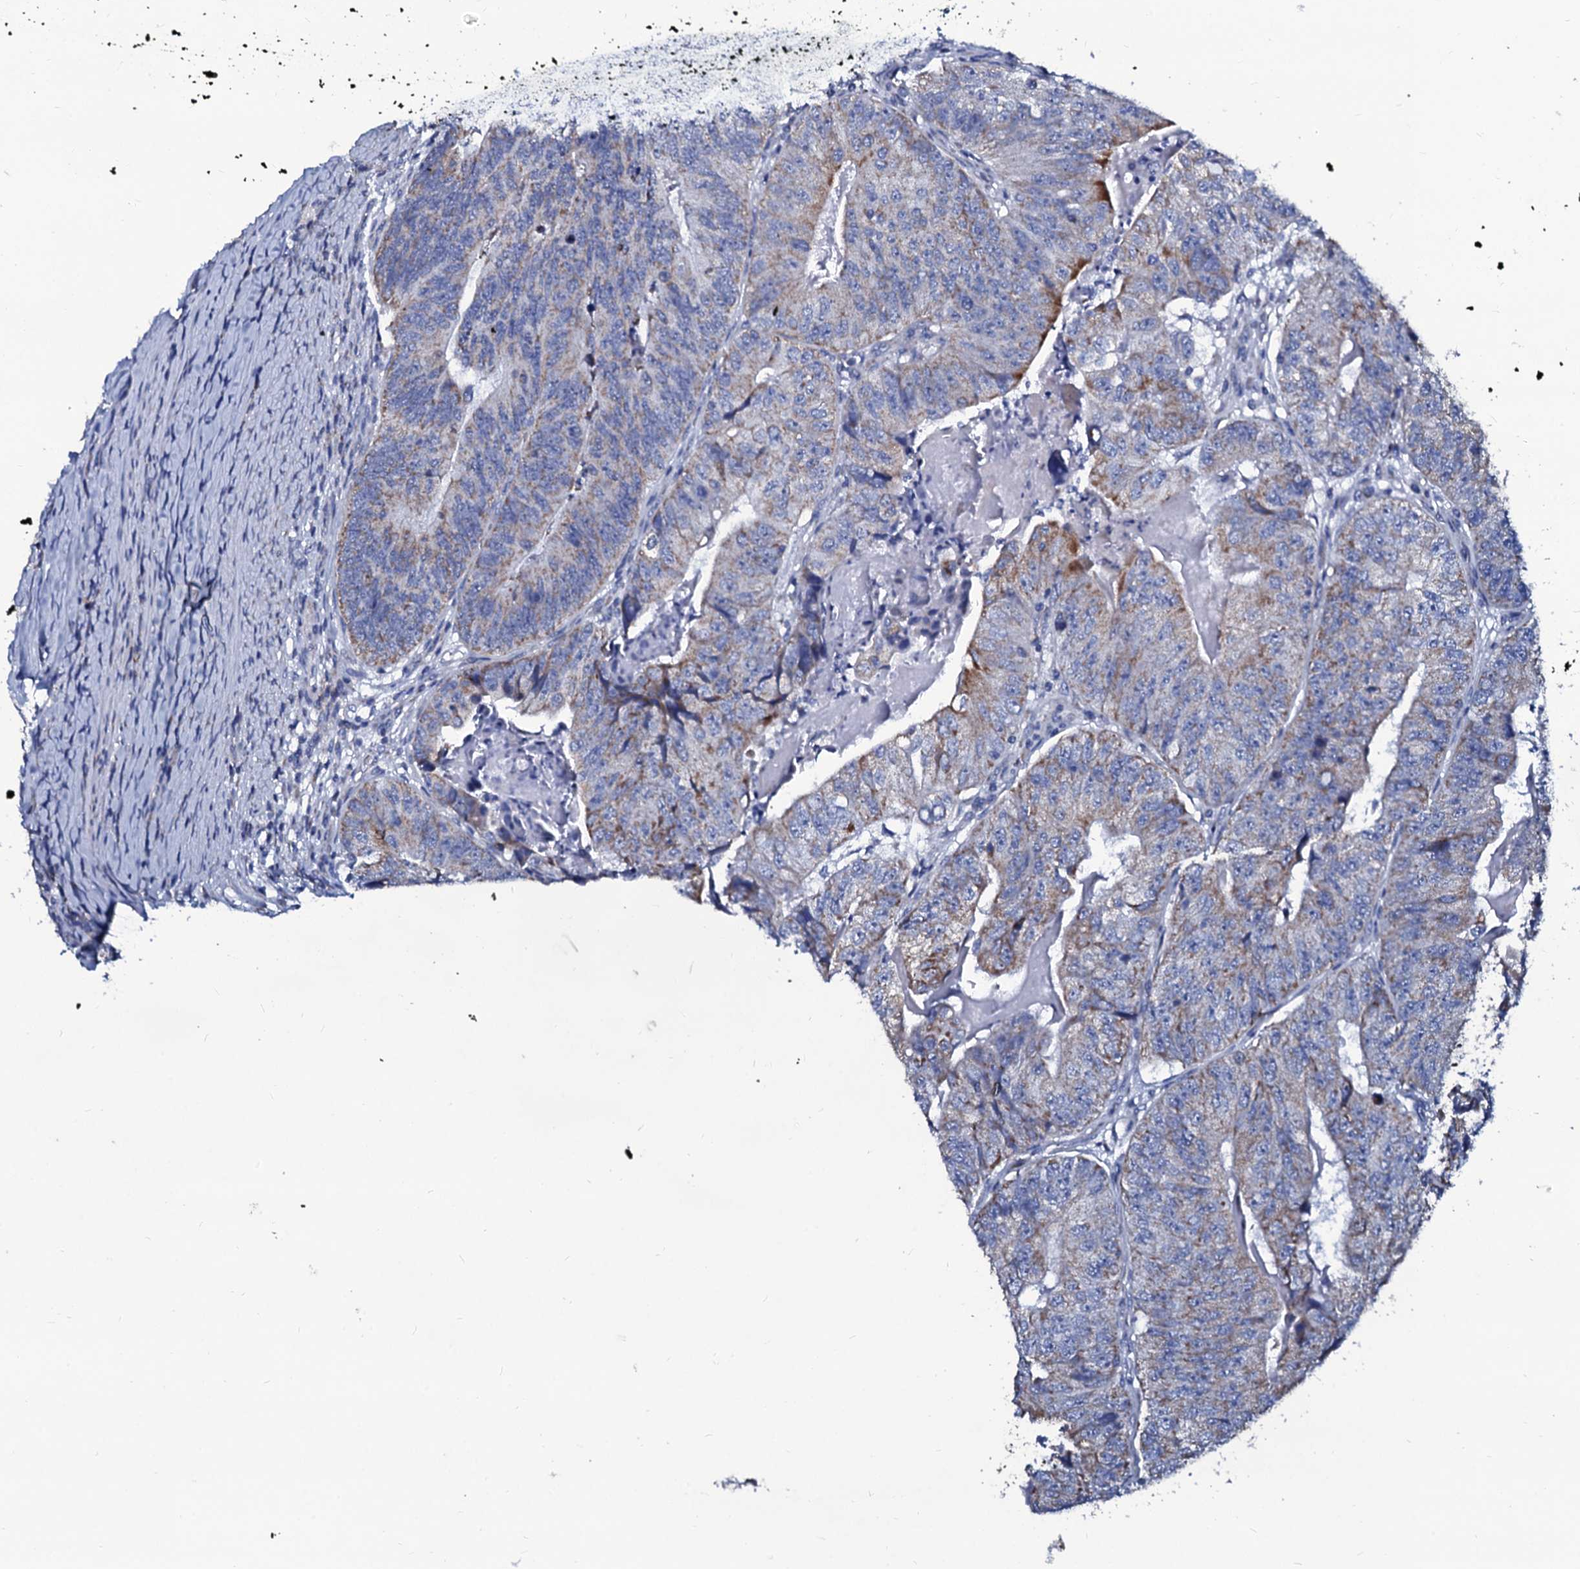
{"staining": {"intensity": "moderate", "quantity": "25%-75%", "location": "cytoplasmic/membranous"}, "tissue": "colorectal cancer", "cell_type": "Tumor cells", "image_type": "cancer", "snomed": [{"axis": "morphology", "description": "Adenocarcinoma, NOS"}, {"axis": "topography", "description": "Colon"}], "caption": "IHC histopathology image of neoplastic tissue: colorectal cancer stained using IHC displays medium levels of moderate protein expression localized specifically in the cytoplasmic/membranous of tumor cells, appearing as a cytoplasmic/membranous brown color.", "gene": "SLC37A4", "patient": {"sex": "female", "age": 67}}